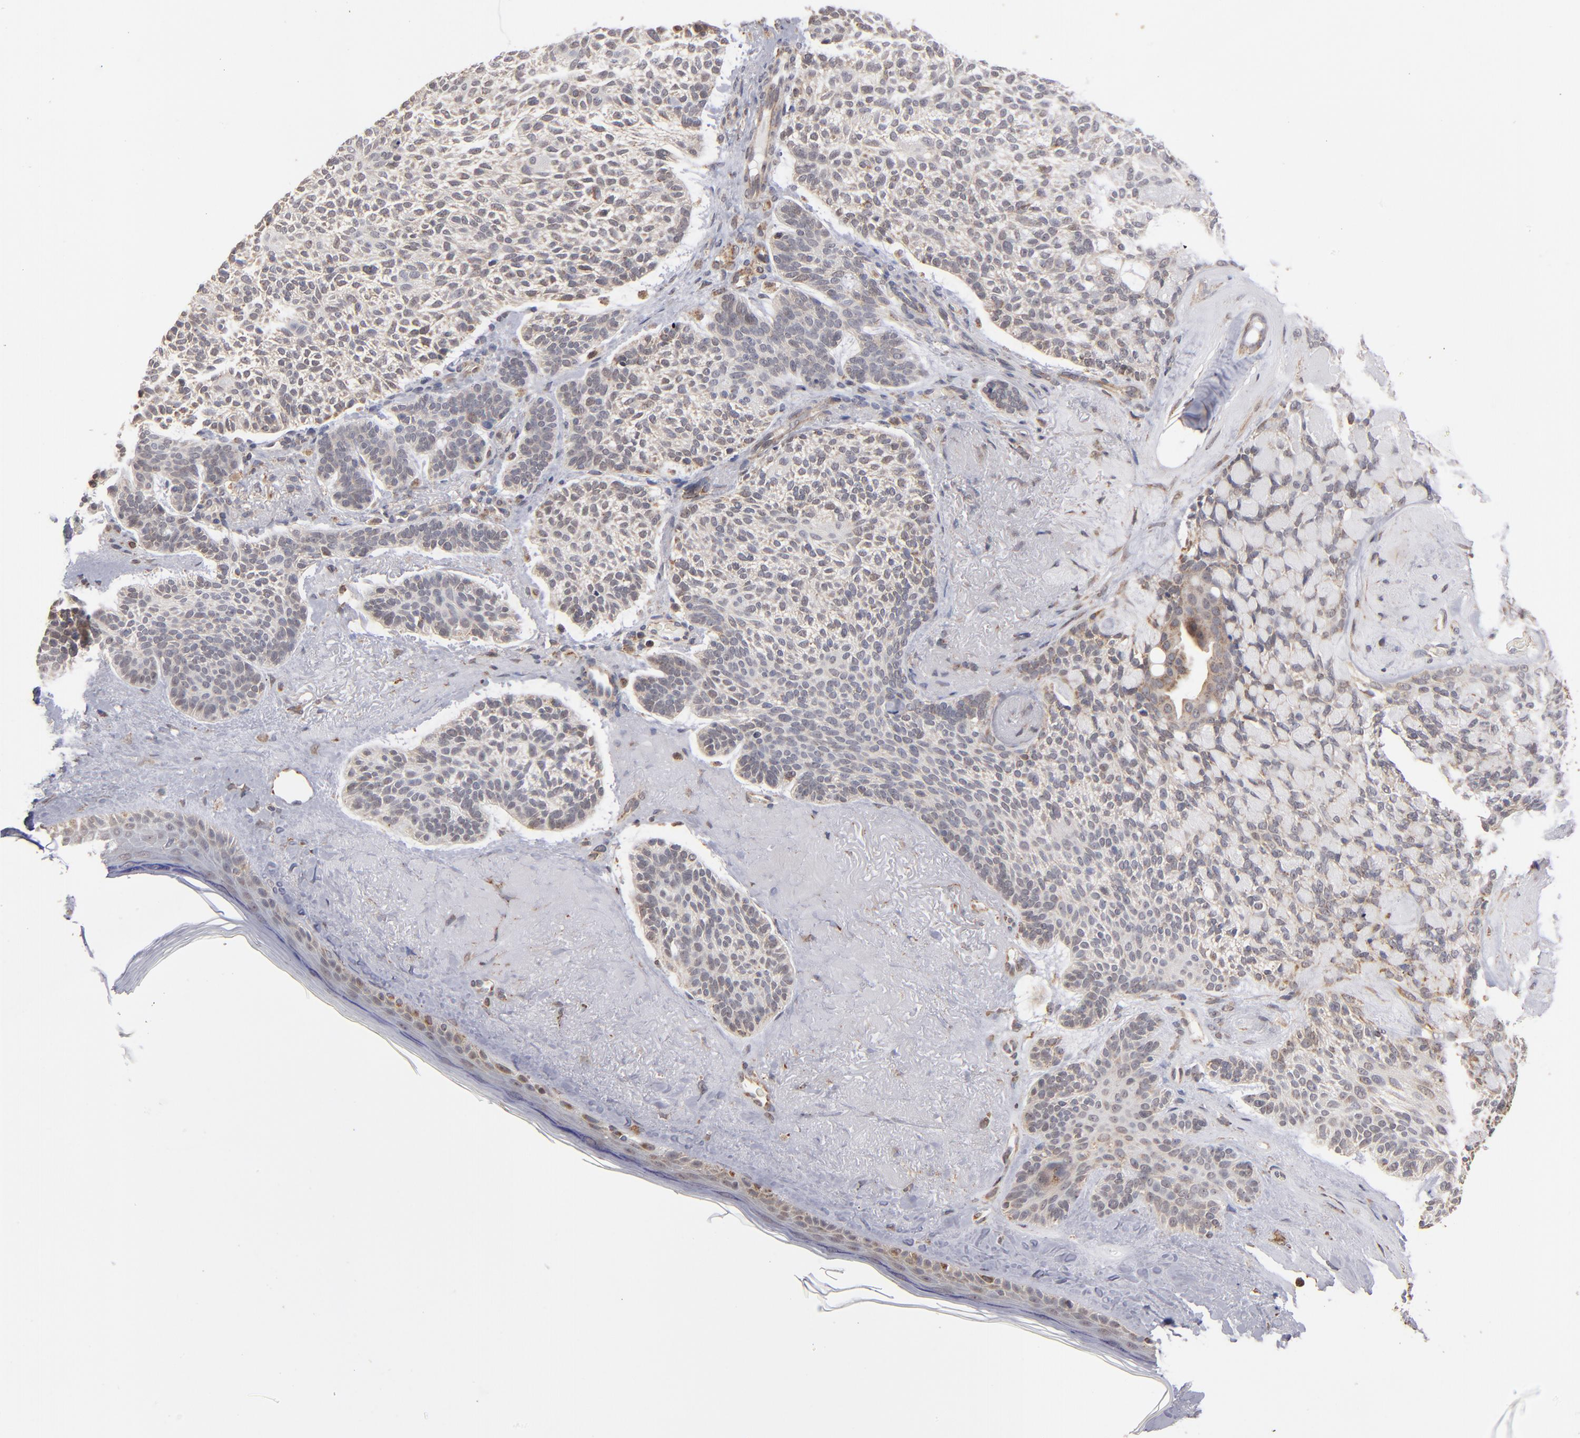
{"staining": {"intensity": "weak", "quantity": "<25%", "location": "cytoplasmic/membranous"}, "tissue": "skin cancer", "cell_type": "Tumor cells", "image_type": "cancer", "snomed": [{"axis": "morphology", "description": "Normal tissue, NOS"}, {"axis": "morphology", "description": "Basal cell carcinoma"}, {"axis": "topography", "description": "Skin"}], "caption": "DAB immunohistochemical staining of skin cancer (basal cell carcinoma) reveals no significant expression in tumor cells.", "gene": "MIPOL1", "patient": {"sex": "female", "age": 70}}